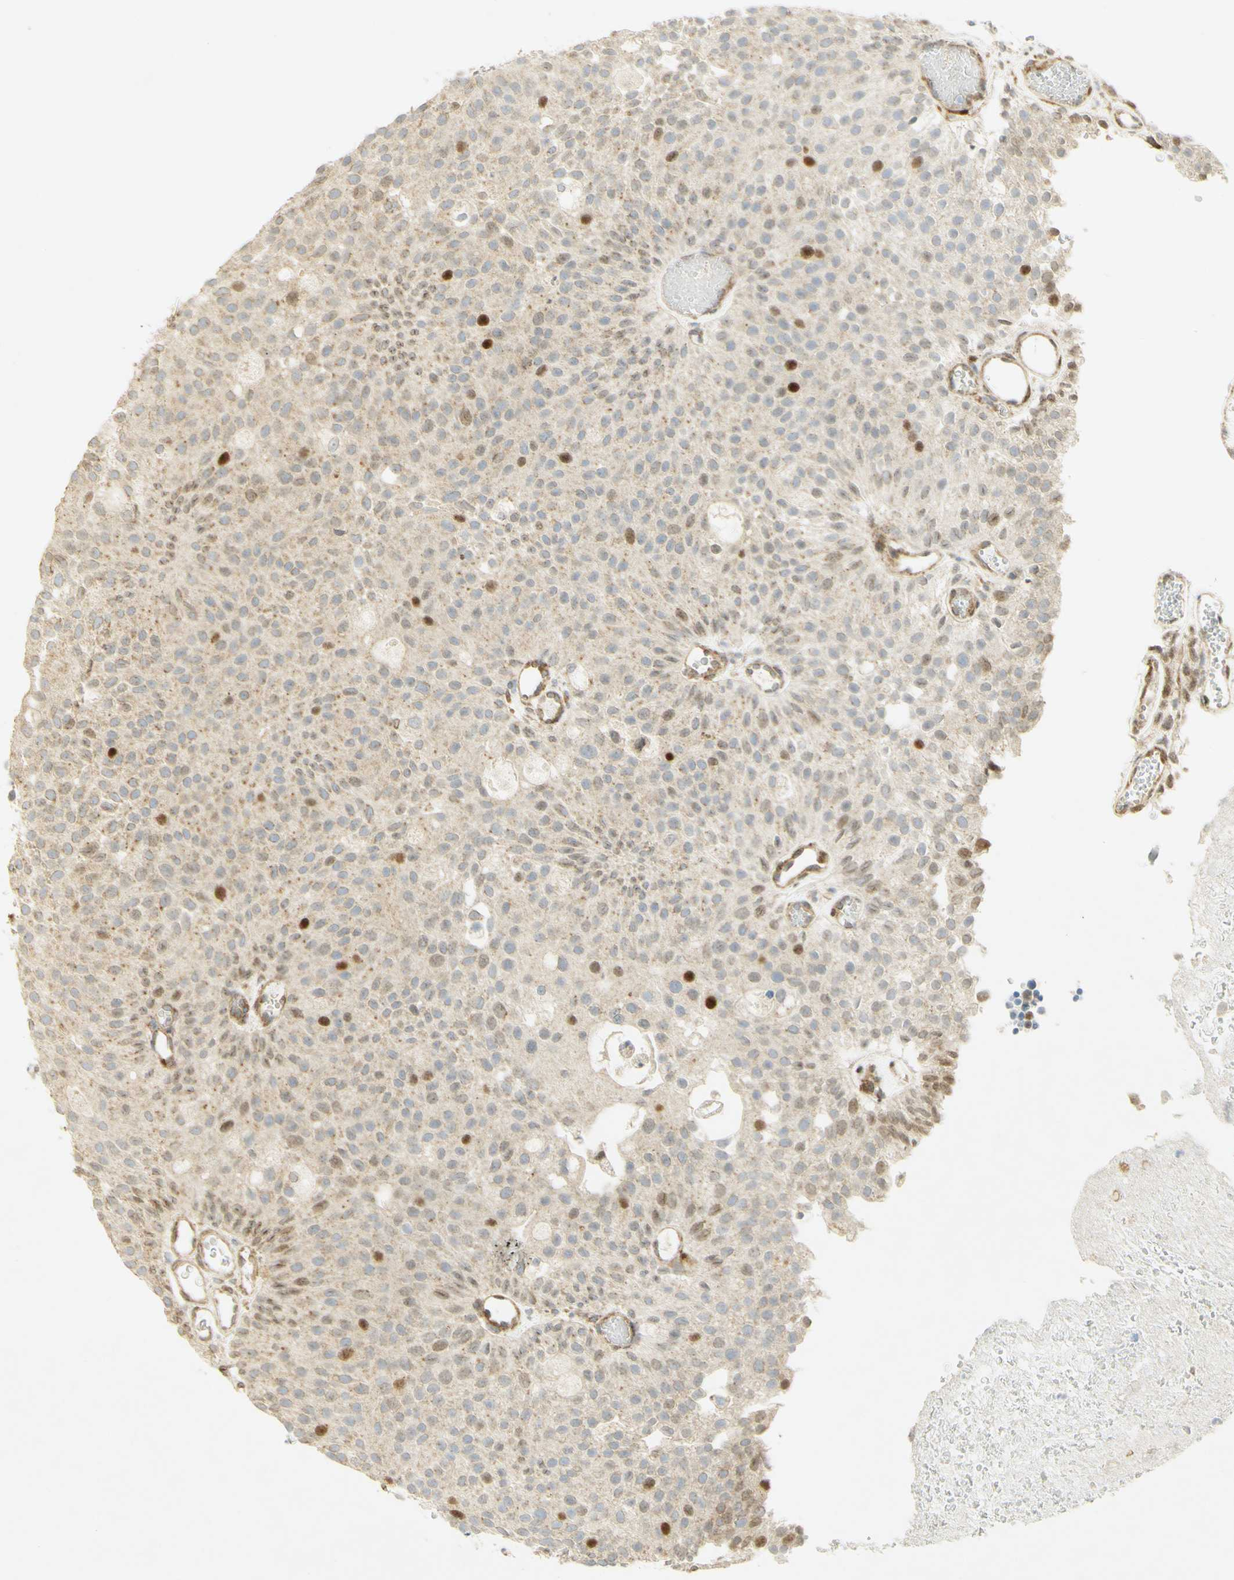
{"staining": {"intensity": "strong", "quantity": "<25%", "location": "nuclear"}, "tissue": "urothelial cancer", "cell_type": "Tumor cells", "image_type": "cancer", "snomed": [{"axis": "morphology", "description": "Urothelial carcinoma, Low grade"}, {"axis": "topography", "description": "Urinary bladder"}], "caption": "A histopathology image of urothelial cancer stained for a protein demonstrates strong nuclear brown staining in tumor cells. Immunohistochemistry (ihc) stains the protein in brown and the nuclei are stained blue.", "gene": "E2F1", "patient": {"sex": "male", "age": 78}}